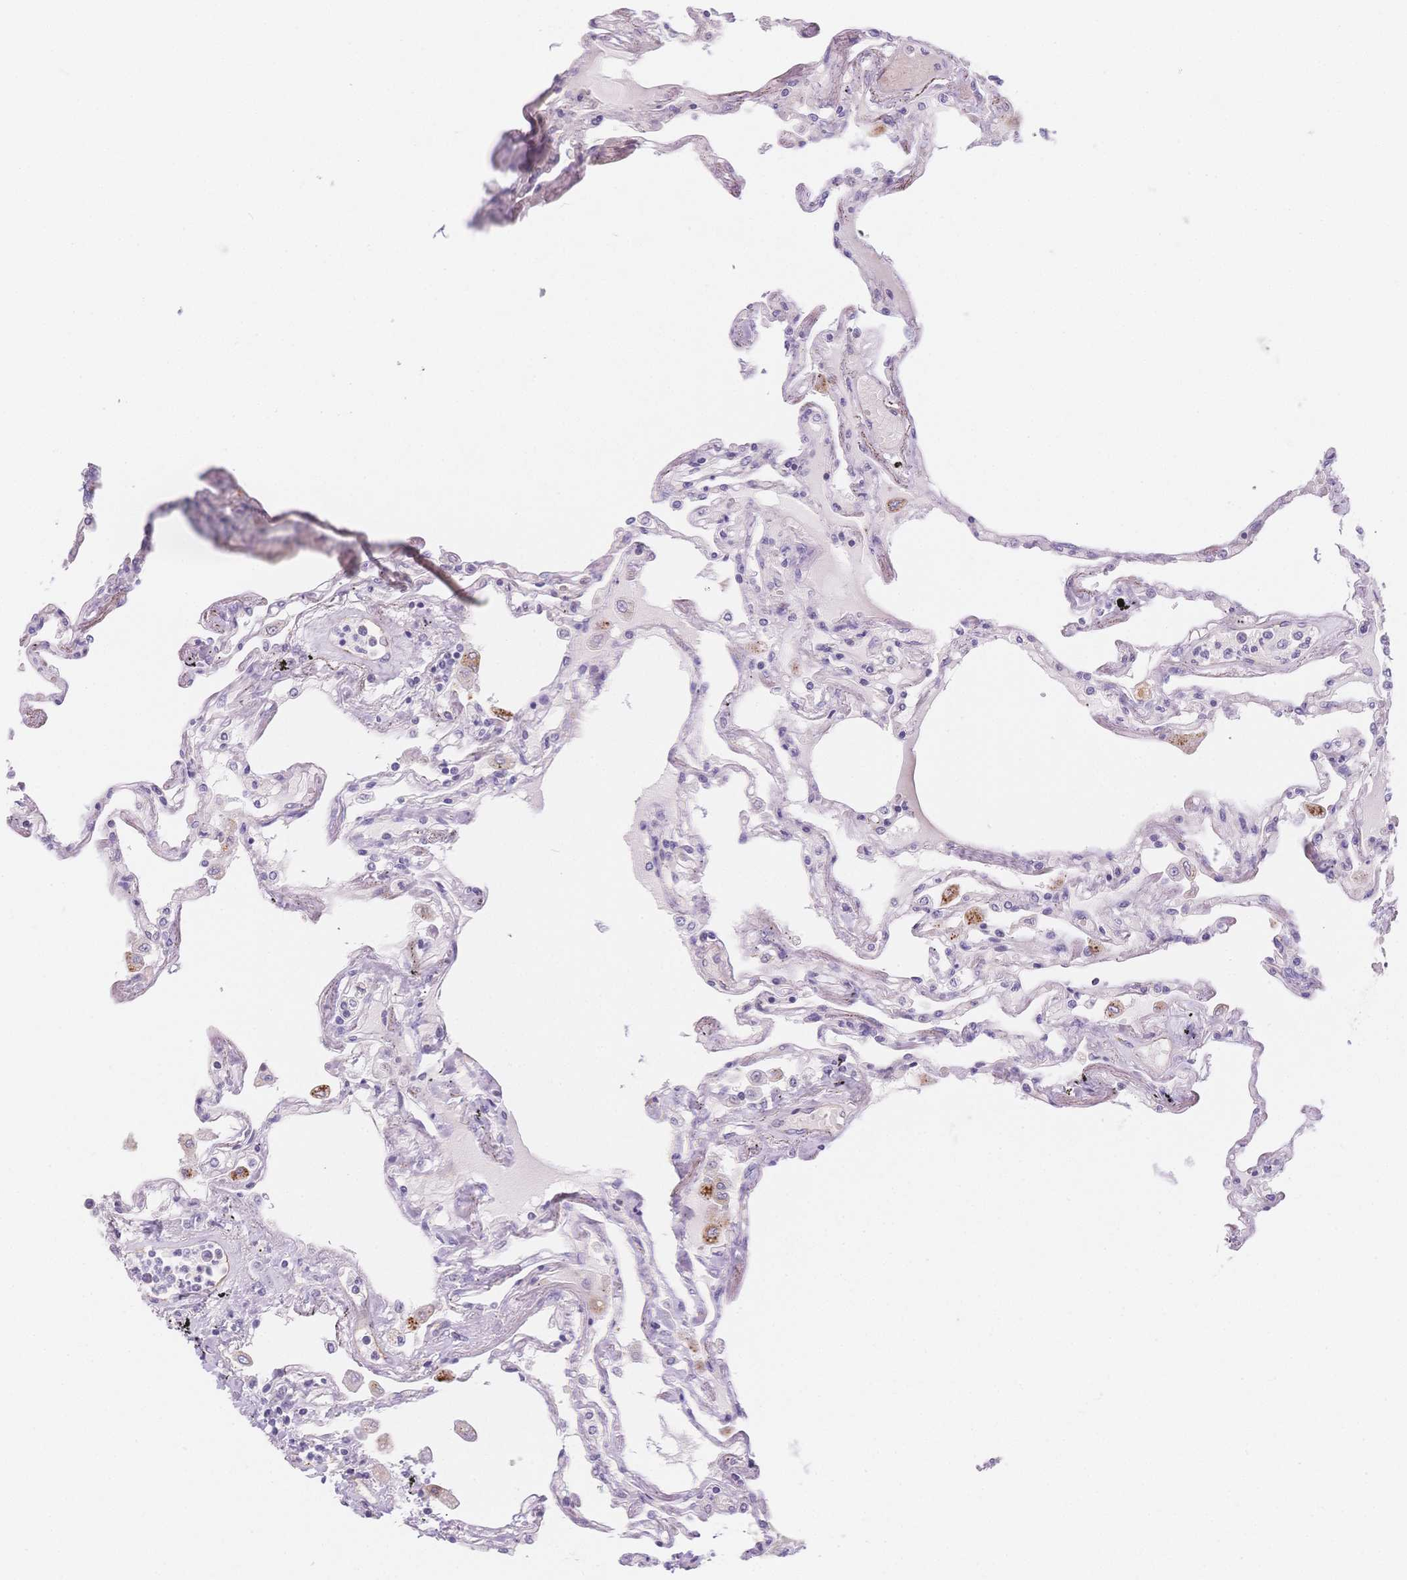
{"staining": {"intensity": "negative", "quantity": "none", "location": "none"}, "tissue": "lung", "cell_type": "Alveolar cells", "image_type": "normal", "snomed": [{"axis": "morphology", "description": "Normal tissue, NOS"}, {"axis": "morphology", "description": "Adenocarcinoma, NOS"}, {"axis": "topography", "description": "Cartilage tissue"}, {"axis": "topography", "description": "Lung"}], "caption": "IHC of normal lung exhibits no staining in alveolar cells. Nuclei are stained in blue.", "gene": "SMYD1", "patient": {"sex": "female", "age": 67}}